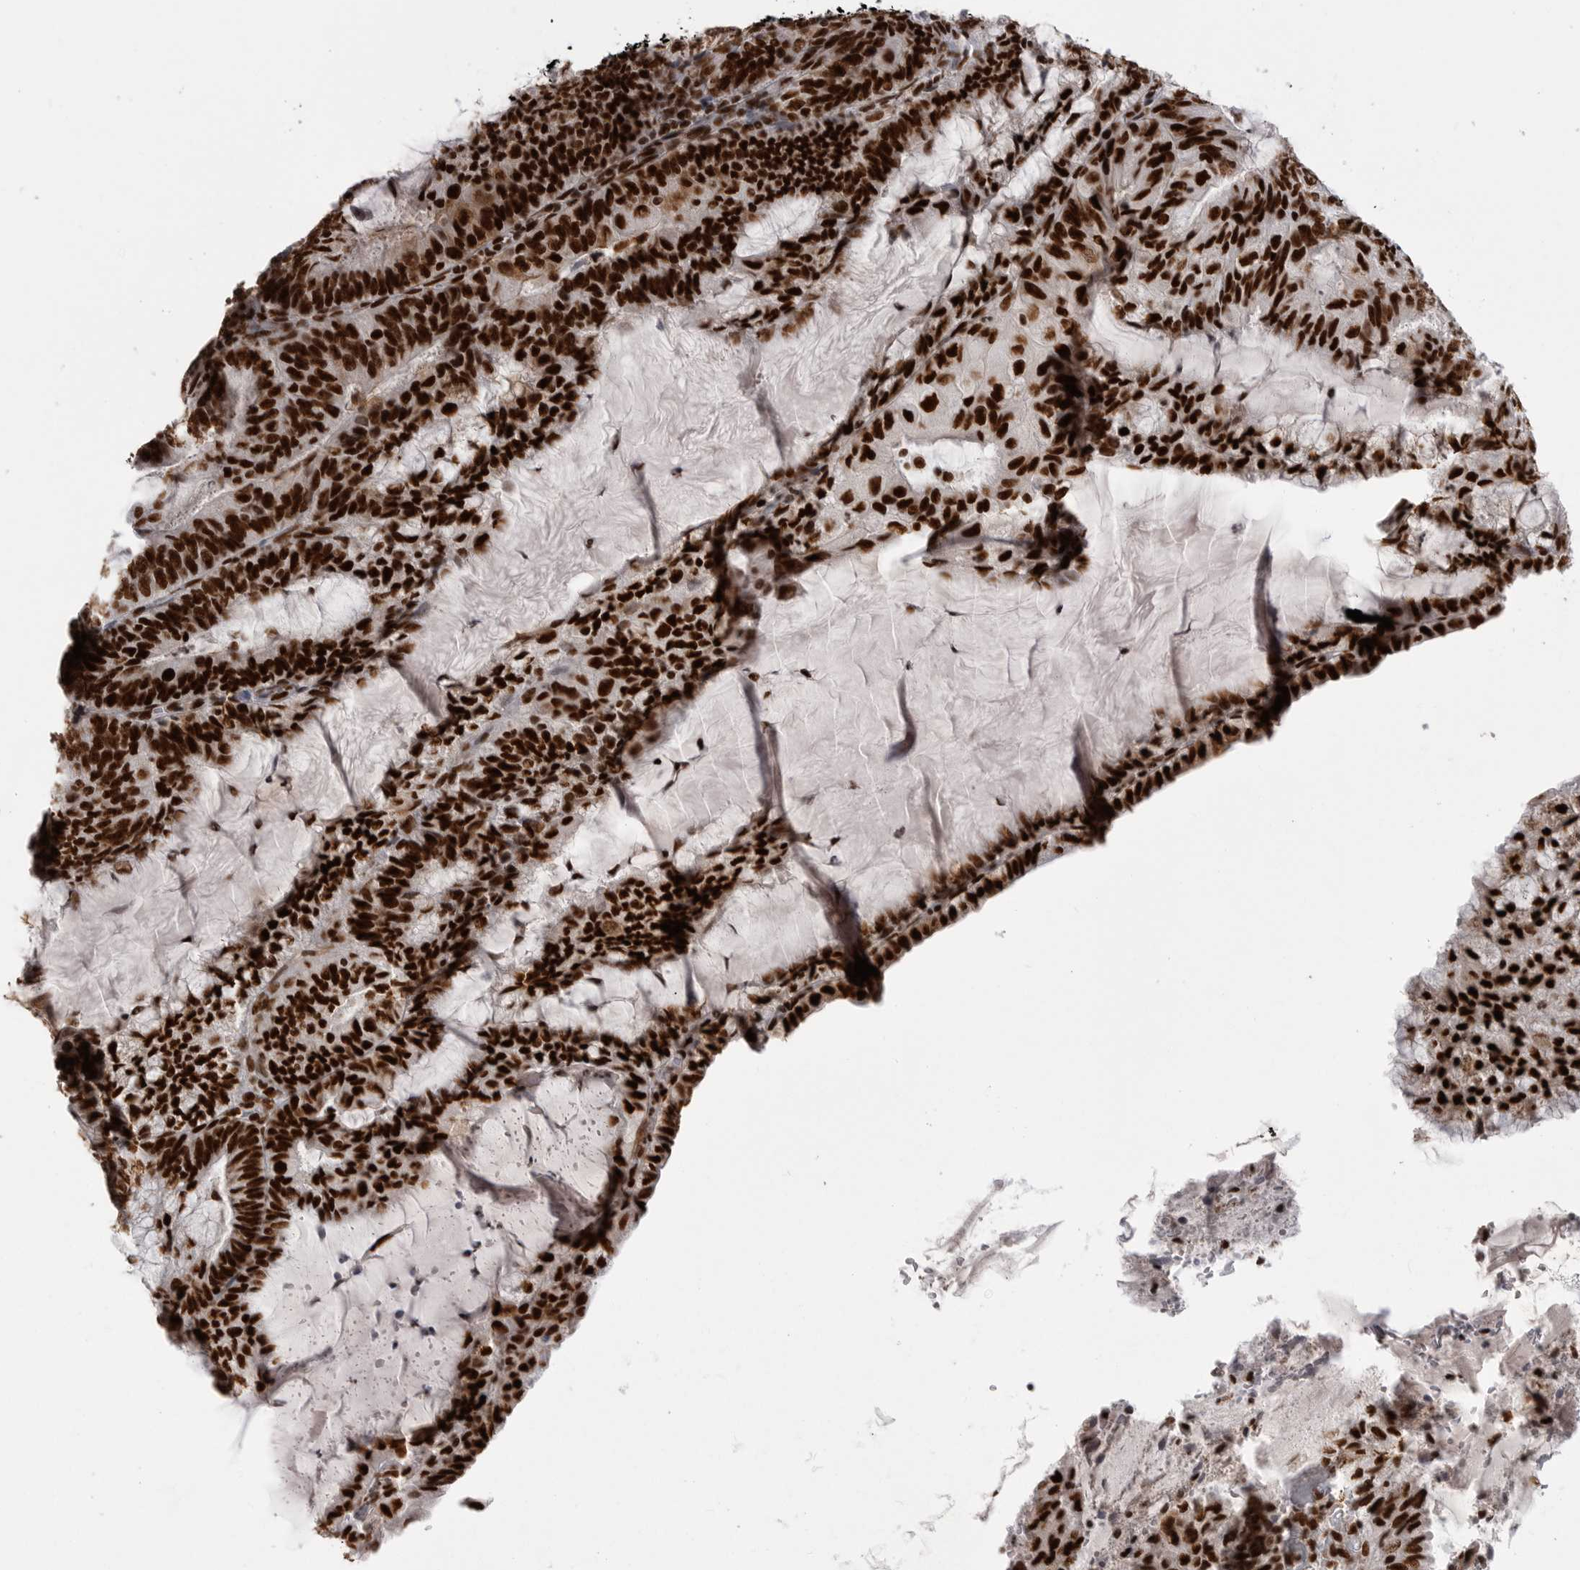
{"staining": {"intensity": "strong", "quantity": ">75%", "location": "nuclear"}, "tissue": "endometrial cancer", "cell_type": "Tumor cells", "image_type": "cancer", "snomed": [{"axis": "morphology", "description": "Adenocarcinoma, NOS"}, {"axis": "topography", "description": "Endometrium"}], "caption": "Endometrial cancer was stained to show a protein in brown. There is high levels of strong nuclear staining in about >75% of tumor cells.", "gene": "PPP1R8", "patient": {"sex": "female", "age": 81}}